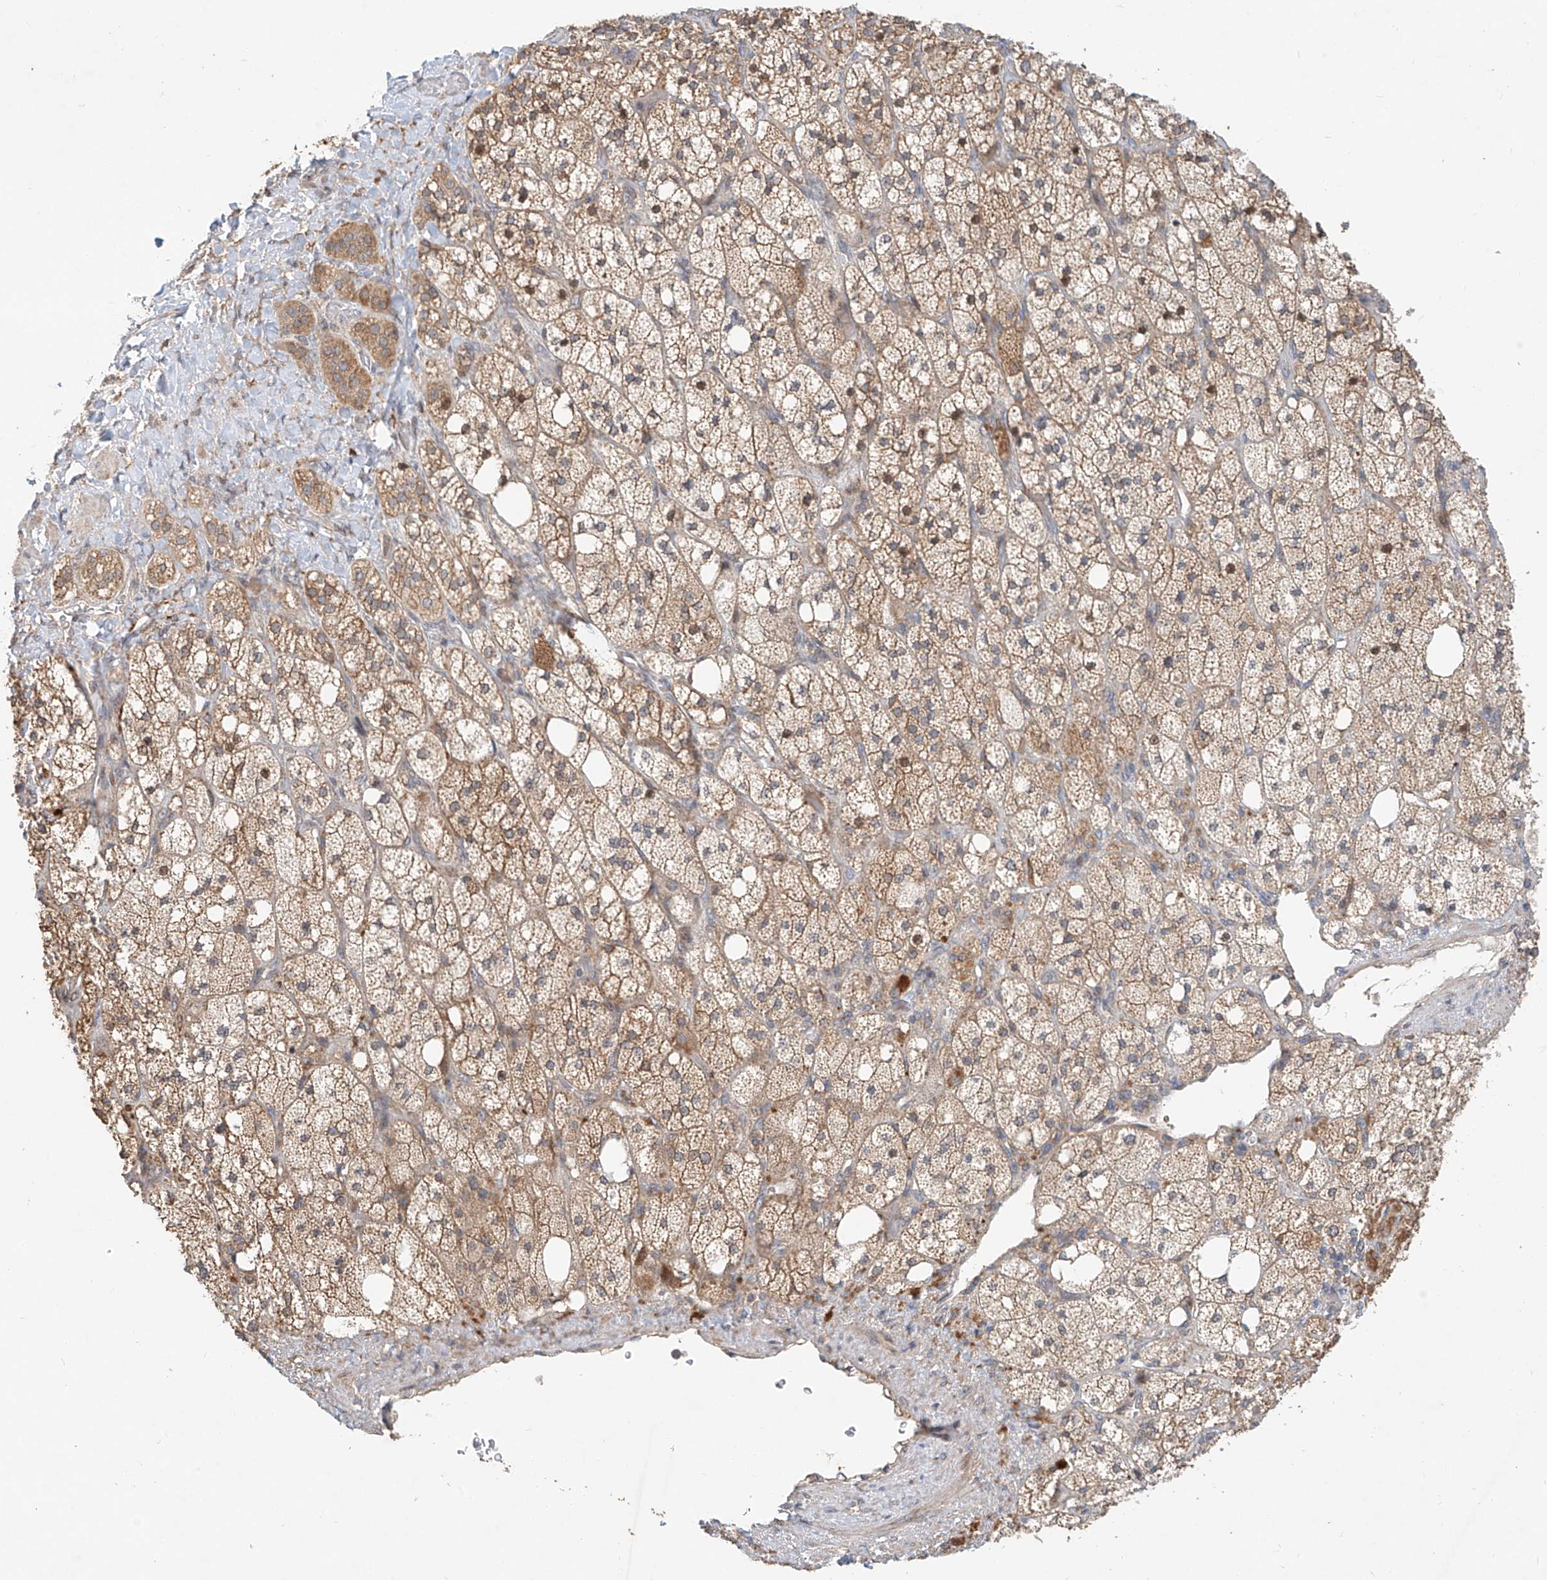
{"staining": {"intensity": "moderate", "quantity": "25%-75%", "location": "cytoplasmic/membranous,nuclear"}, "tissue": "adrenal gland", "cell_type": "Glandular cells", "image_type": "normal", "snomed": [{"axis": "morphology", "description": "Normal tissue, NOS"}, {"axis": "topography", "description": "Adrenal gland"}], "caption": "Immunohistochemistry micrograph of benign adrenal gland: human adrenal gland stained using IHC exhibits medium levels of moderate protein expression localized specifically in the cytoplasmic/membranous,nuclear of glandular cells, appearing as a cytoplasmic/membranous,nuclear brown color.", "gene": "TMEM61", "patient": {"sex": "male", "age": 61}}